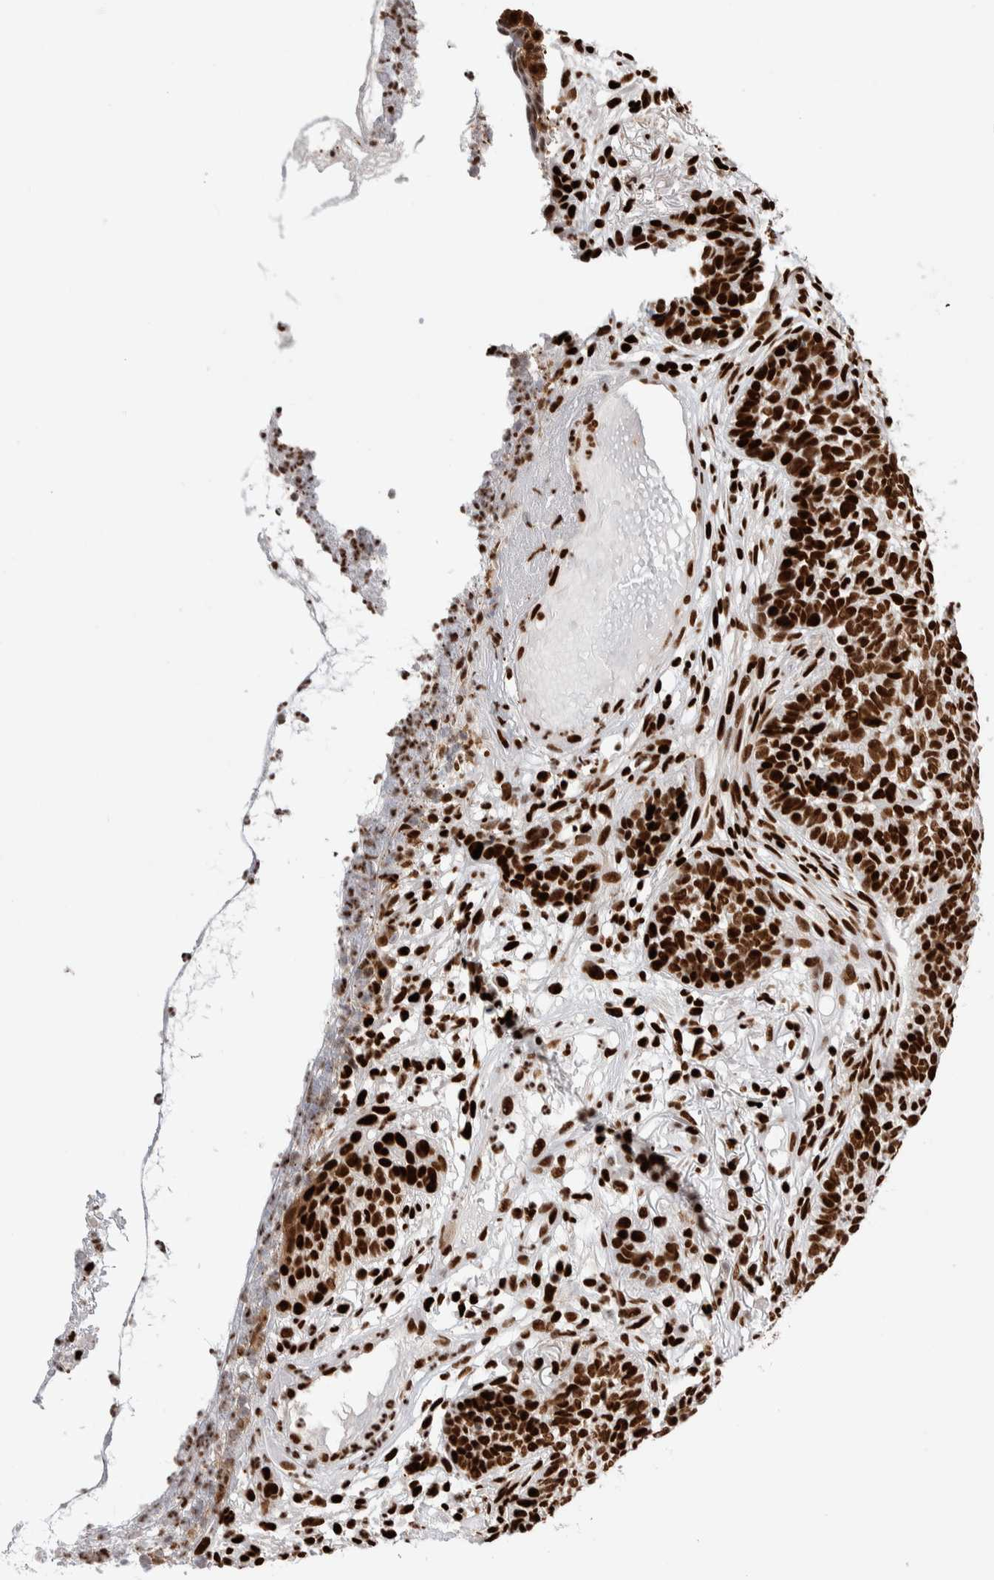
{"staining": {"intensity": "strong", "quantity": ">75%", "location": "nuclear"}, "tissue": "skin cancer", "cell_type": "Tumor cells", "image_type": "cancer", "snomed": [{"axis": "morphology", "description": "Basal cell carcinoma"}, {"axis": "topography", "description": "Skin"}], "caption": "Basal cell carcinoma (skin) tissue displays strong nuclear positivity in approximately >75% of tumor cells (IHC, brightfield microscopy, high magnification).", "gene": "RNASEK-C17orf49", "patient": {"sex": "male", "age": 85}}